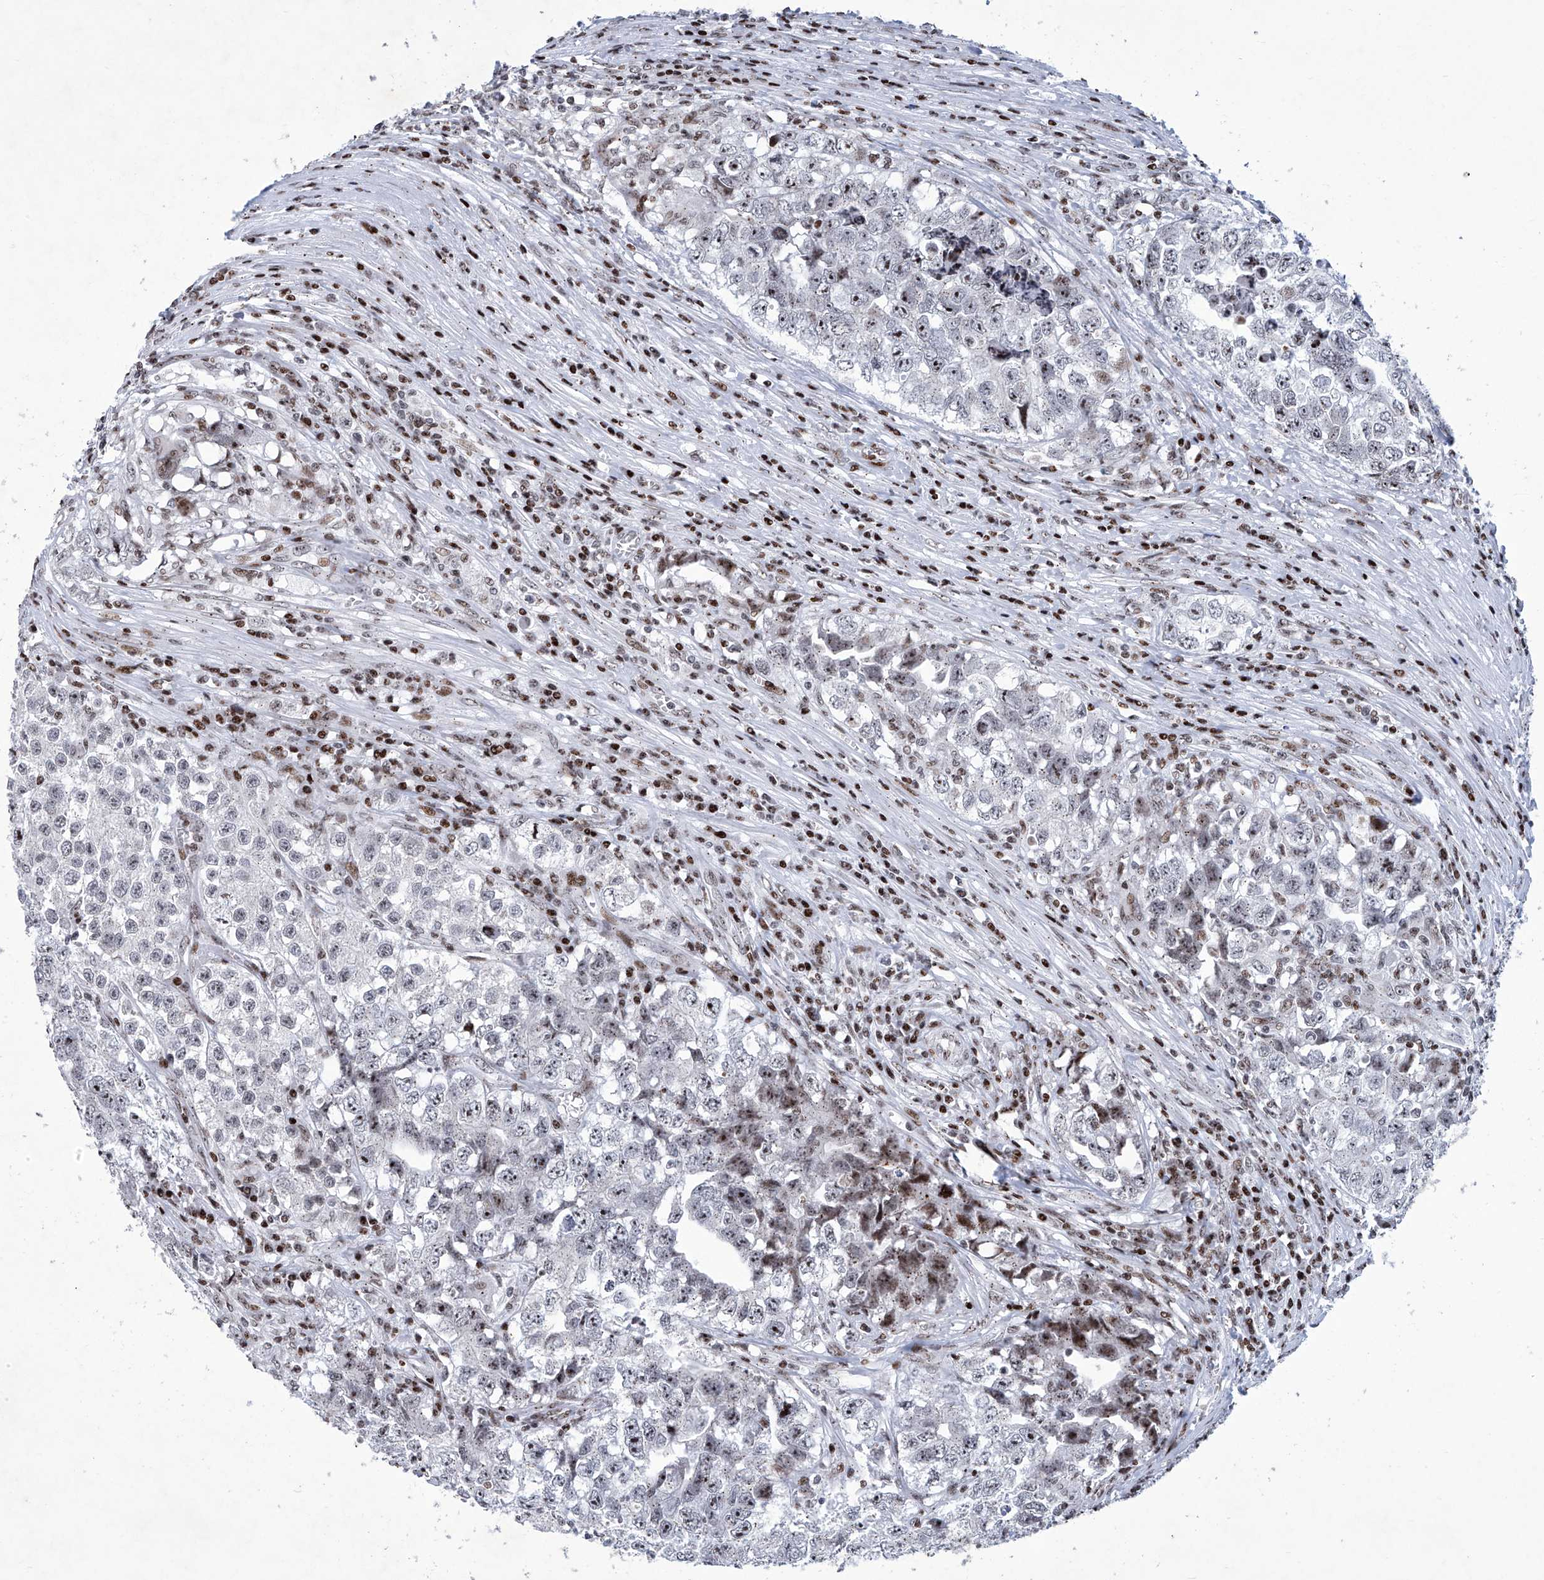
{"staining": {"intensity": "weak", "quantity": "<25%", "location": "nuclear"}, "tissue": "testis cancer", "cell_type": "Tumor cells", "image_type": "cancer", "snomed": [{"axis": "morphology", "description": "Seminoma, NOS"}, {"axis": "morphology", "description": "Carcinoma, Embryonal, NOS"}, {"axis": "topography", "description": "Testis"}], "caption": "The immunohistochemistry (IHC) histopathology image has no significant positivity in tumor cells of embryonal carcinoma (testis) tissue.", "gene": "HEY2", "patient": {"sex": "male", "age": 43}}